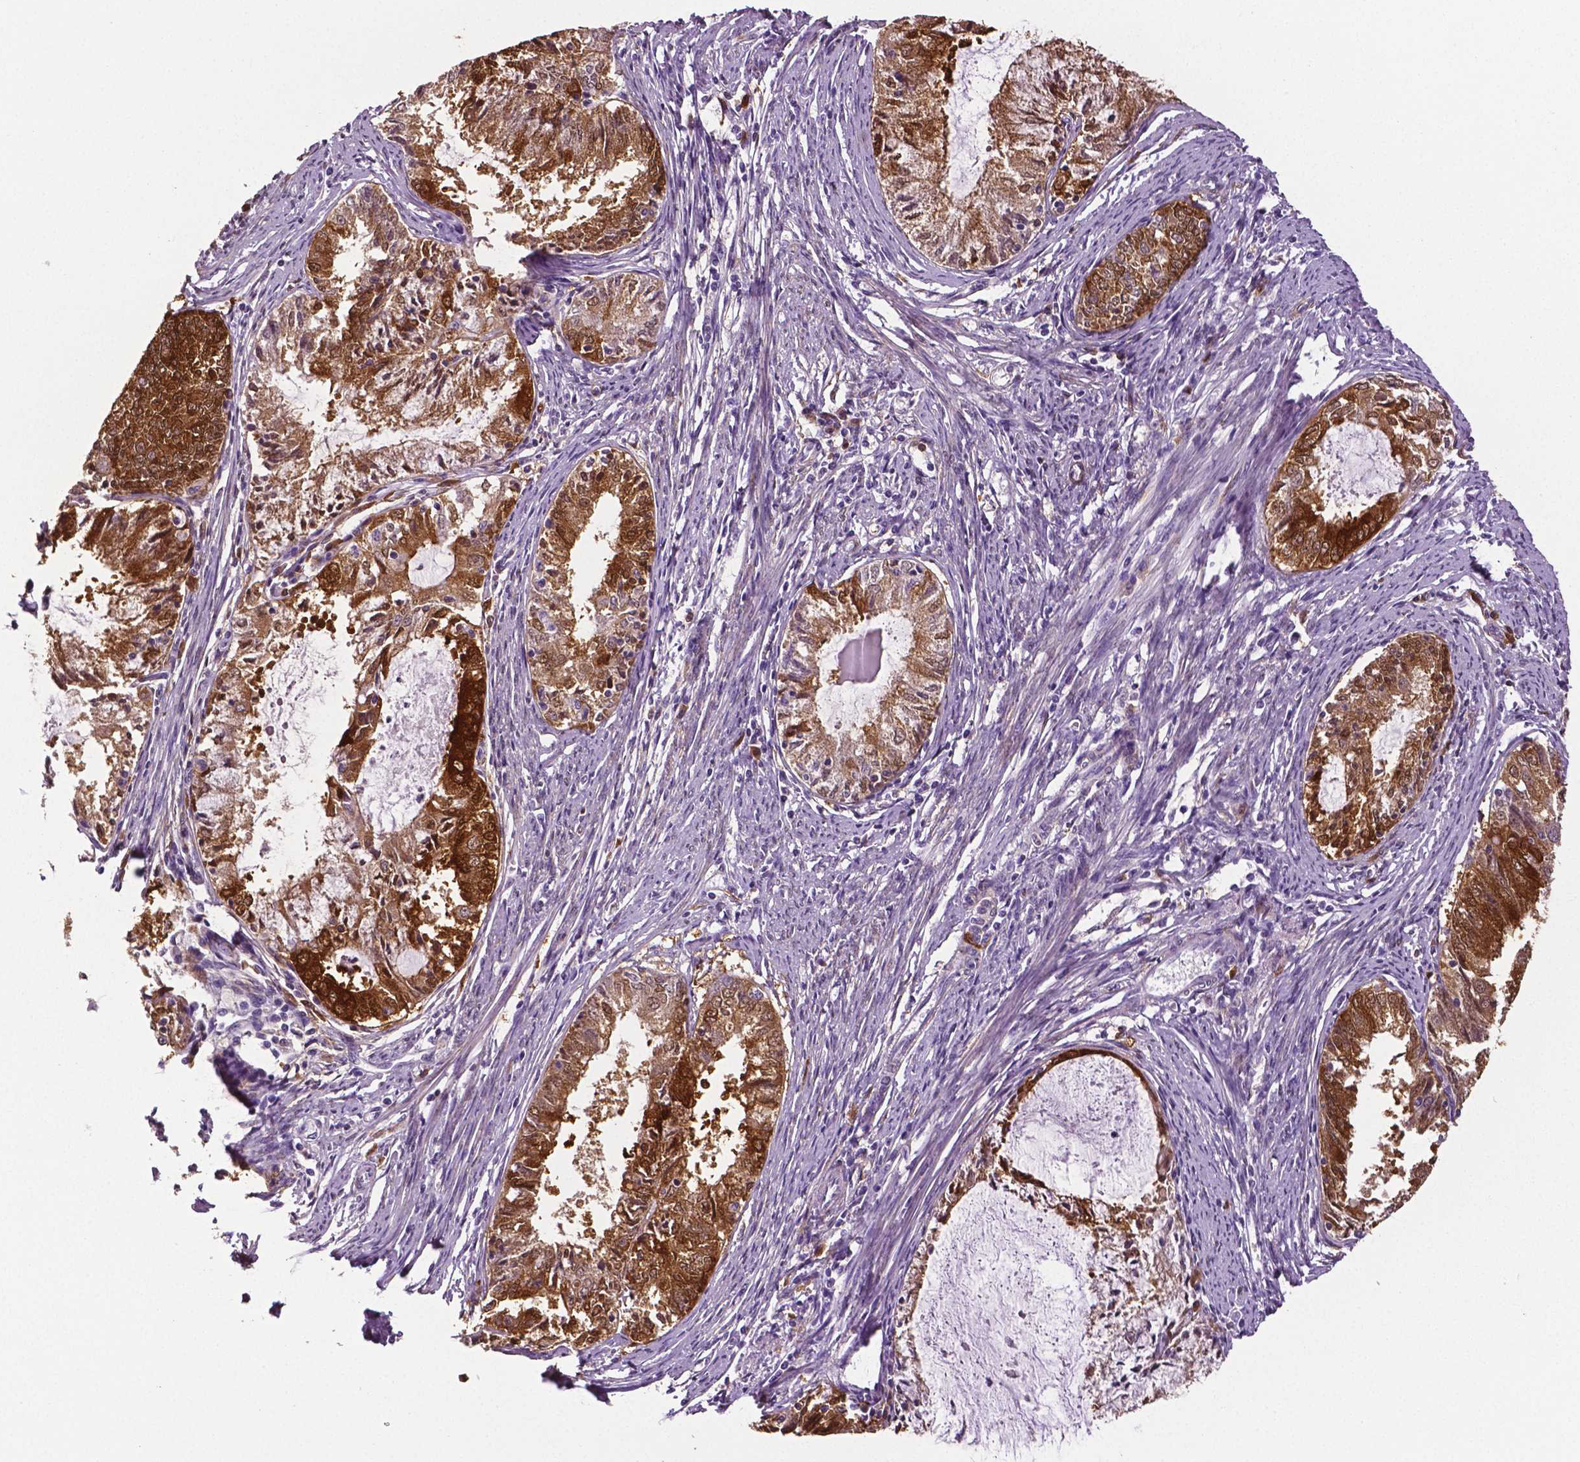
{"staining": {"intensity": "strong", "quantity": ">75%", "location": "cytoplasmic/membranous"}, "tissue": "endometrial cancer", "cell_type": "Tumor cells", "image_type": "cancer", "snomed": [{"axis": "morphology", "description": "Adenocarcinoma, NOS"}, {"axis": "topography", "description": "Endometrium"}], "caption": "The photomicrograph reveals staining of endometrial cancer, revealing strong cytoplasmic/membranous protein expression (brown color) within tumor cells. The staining was performed using DAB, with brown indicating positive protein expression. Nuclei are stained blue with hematoxylin.", "gene": "PHGDH", "patient": {"sex": "female", "age": 57}}